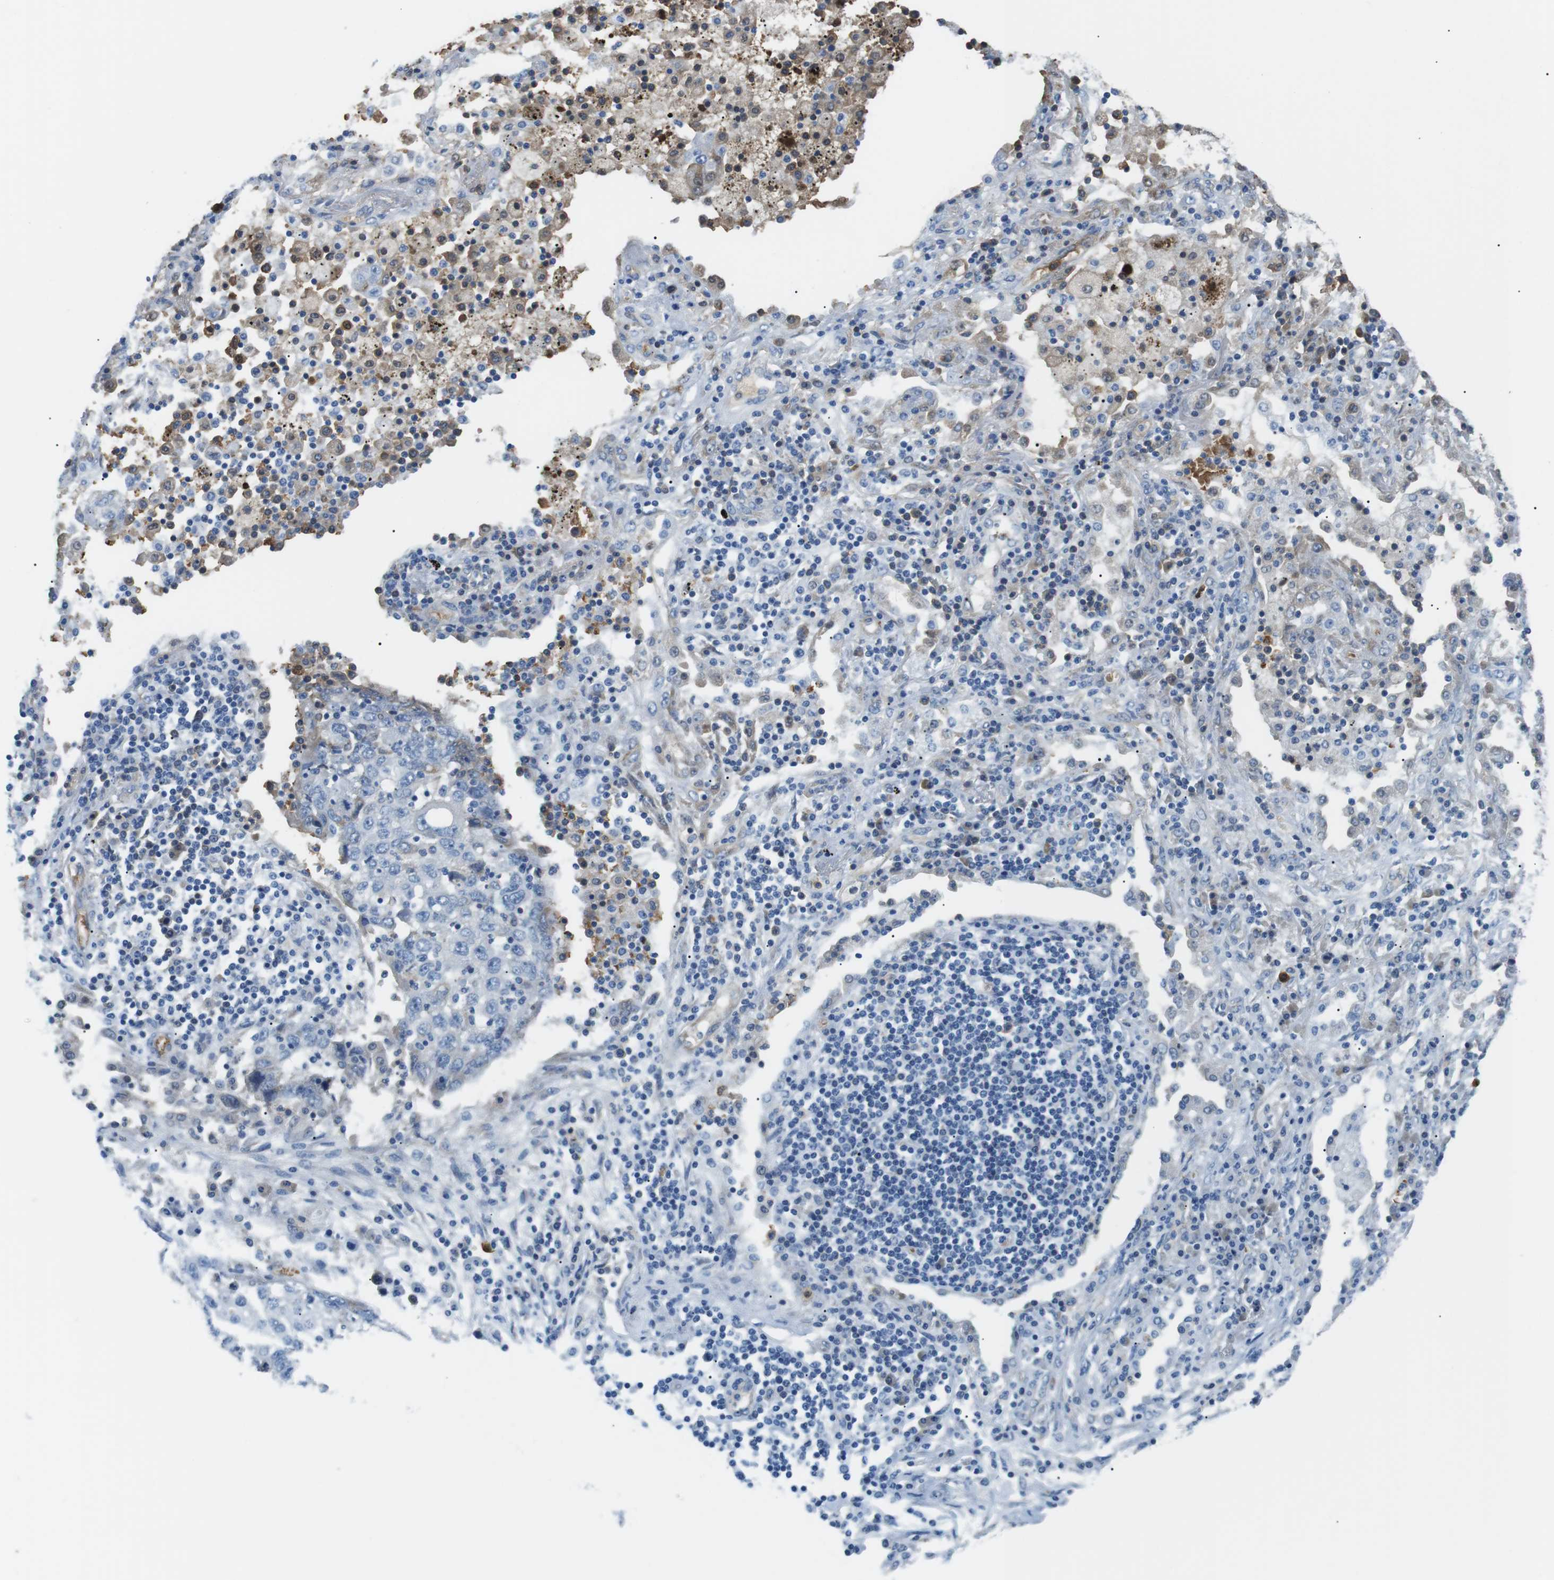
{"staining": {"intensity": "negative", "quantity": "none", "location": "none"}, "tissue": "lung cancer", "cell_type": "Tumor cells", "image_type": "cancer", "snomed": [{"axis": "morphology", "description": "Squamous cell carcinoma, NOS"}, {"axis": "topography", "description": "Lung"}], "caption": "Immunohistochemistry photomicrograph of neoplastic tissue: squamous cell carcinoma (lung) stained with DAB shows no significant protein staining in tumor cells.", "gene": "ADCY10", "patient": {"sex": "female", "age": 63}}